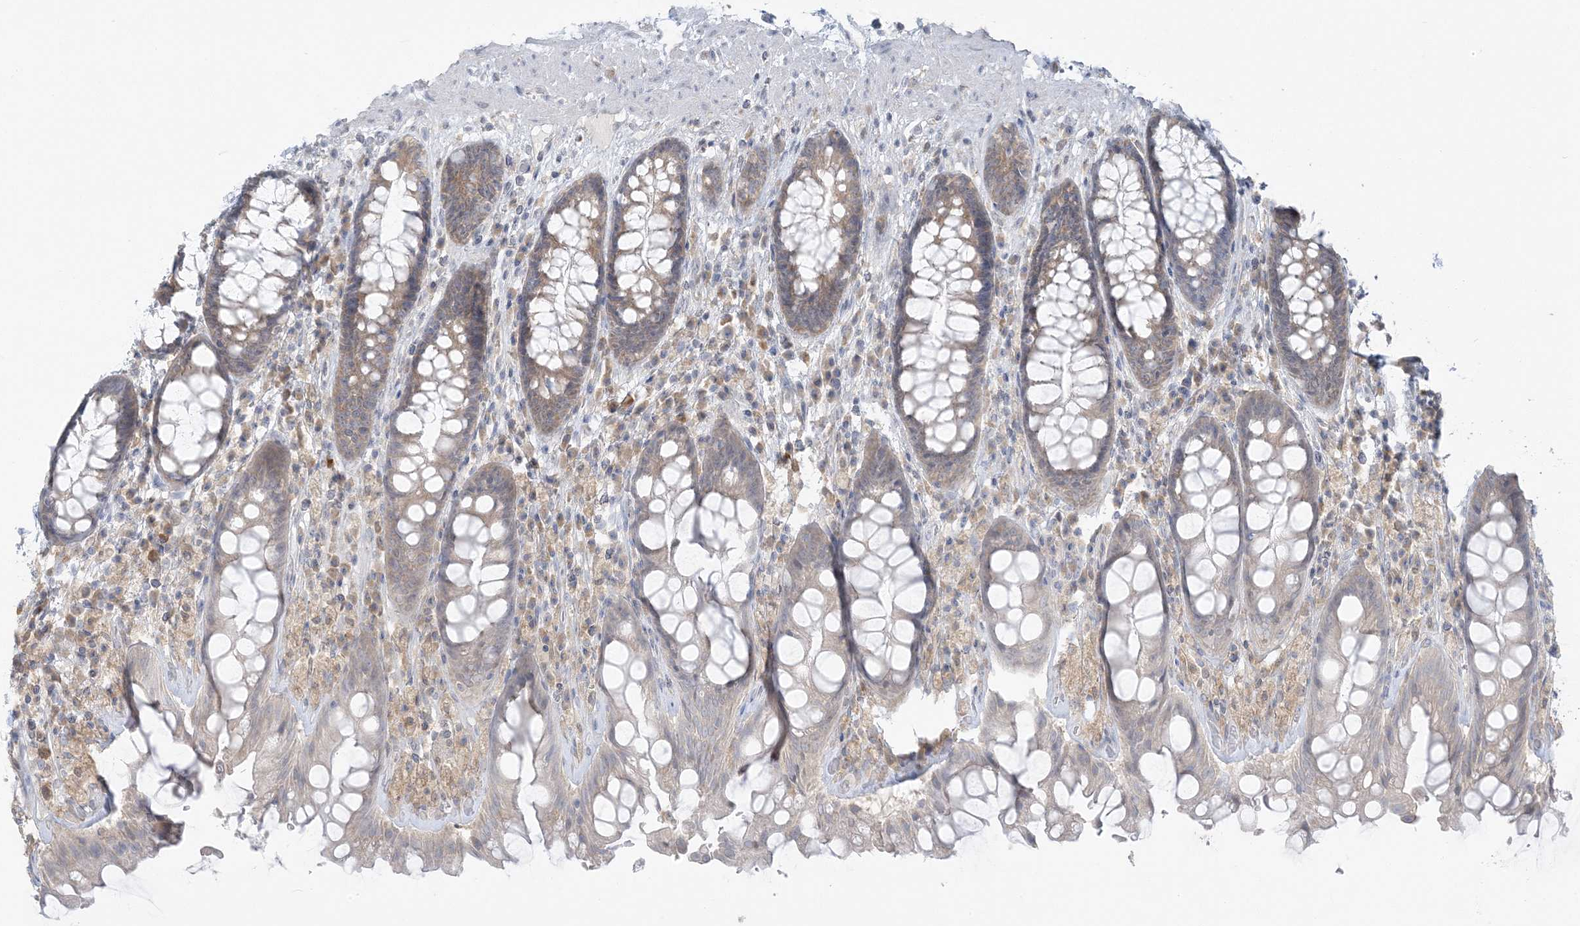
{"staining": {"intensity": "weak", "quantity": "25%-75%", "location": "cytoplasmic/membranous"}, "tissue": "rectum", "cell_type": "Glandular cells", "image_type": "normal", "snomed": [{"axis": "morphology", "description": "Normal tissue, NOS"}, {"axis": "topography", "description": "Rectum"}], "caption": "The micrograph displays immunohistochemical staining of benign rectum. There is weak cytoplasmic/membranous positivity is seen in approximately 25%-75% of glandular cells.", "gene": "EEFSEC", "patient": {"sex": "male", "age": 64}}